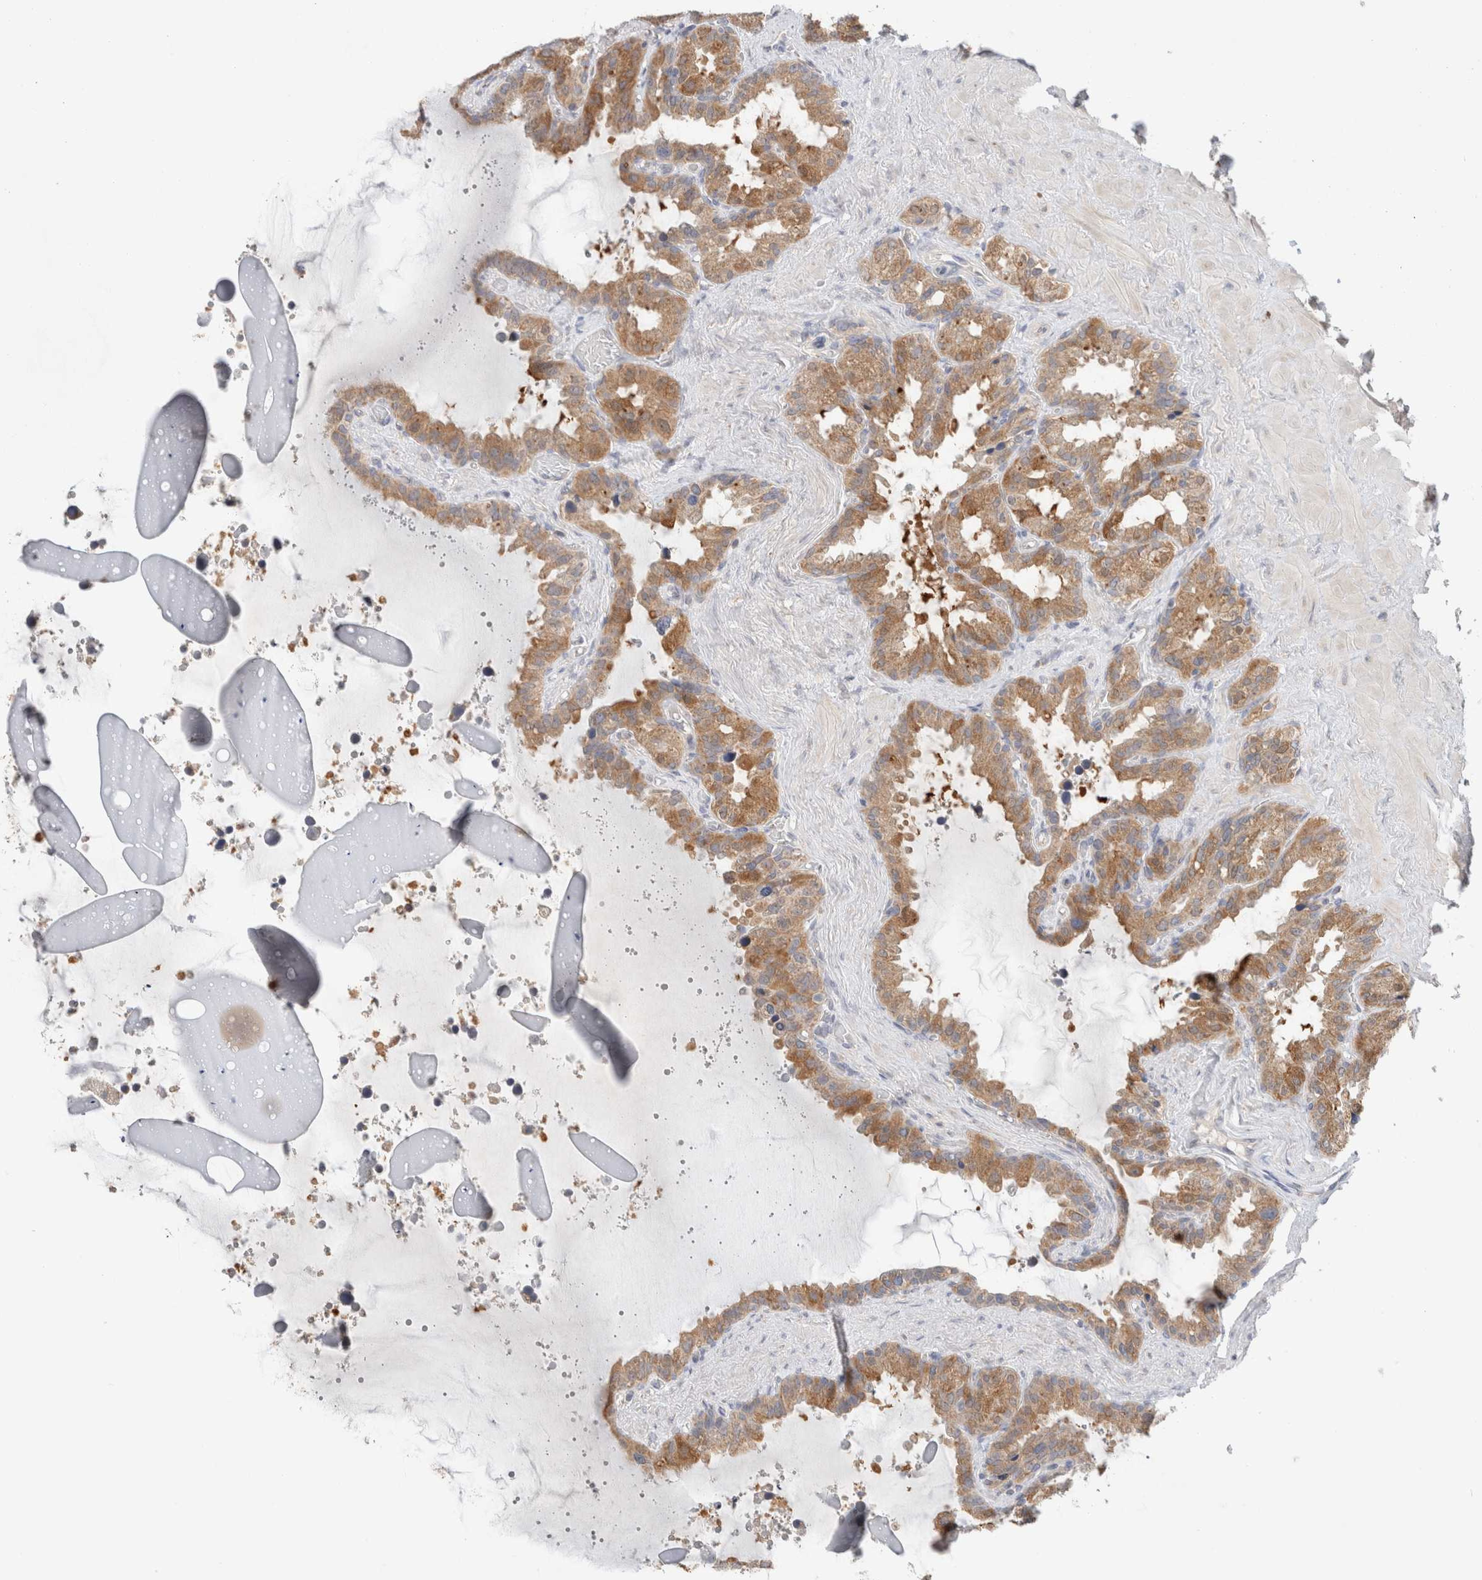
{"staining": {"intensity": "moderate", "quantity": ">75%", "location": "cytoplasmic/membranous"}, "tissue": "seminal vesicle", "cell_type": "Glandular cells", "image_type": "normal", "snomed": [{"axis": "morphology", "description": "Normal tissue, NOS"}, {"axis": "topography", "description": "Seminal veicle"}], "caption": "Immunohistochemistry (IHC) of unremarkable human seminal vesicle exhibits medium levels of moderate cytoplasmic/membranous expression in approximately >75% of glandular cells.", "gene": "CA13", "patient": {"sex": "male", "age": 46}}